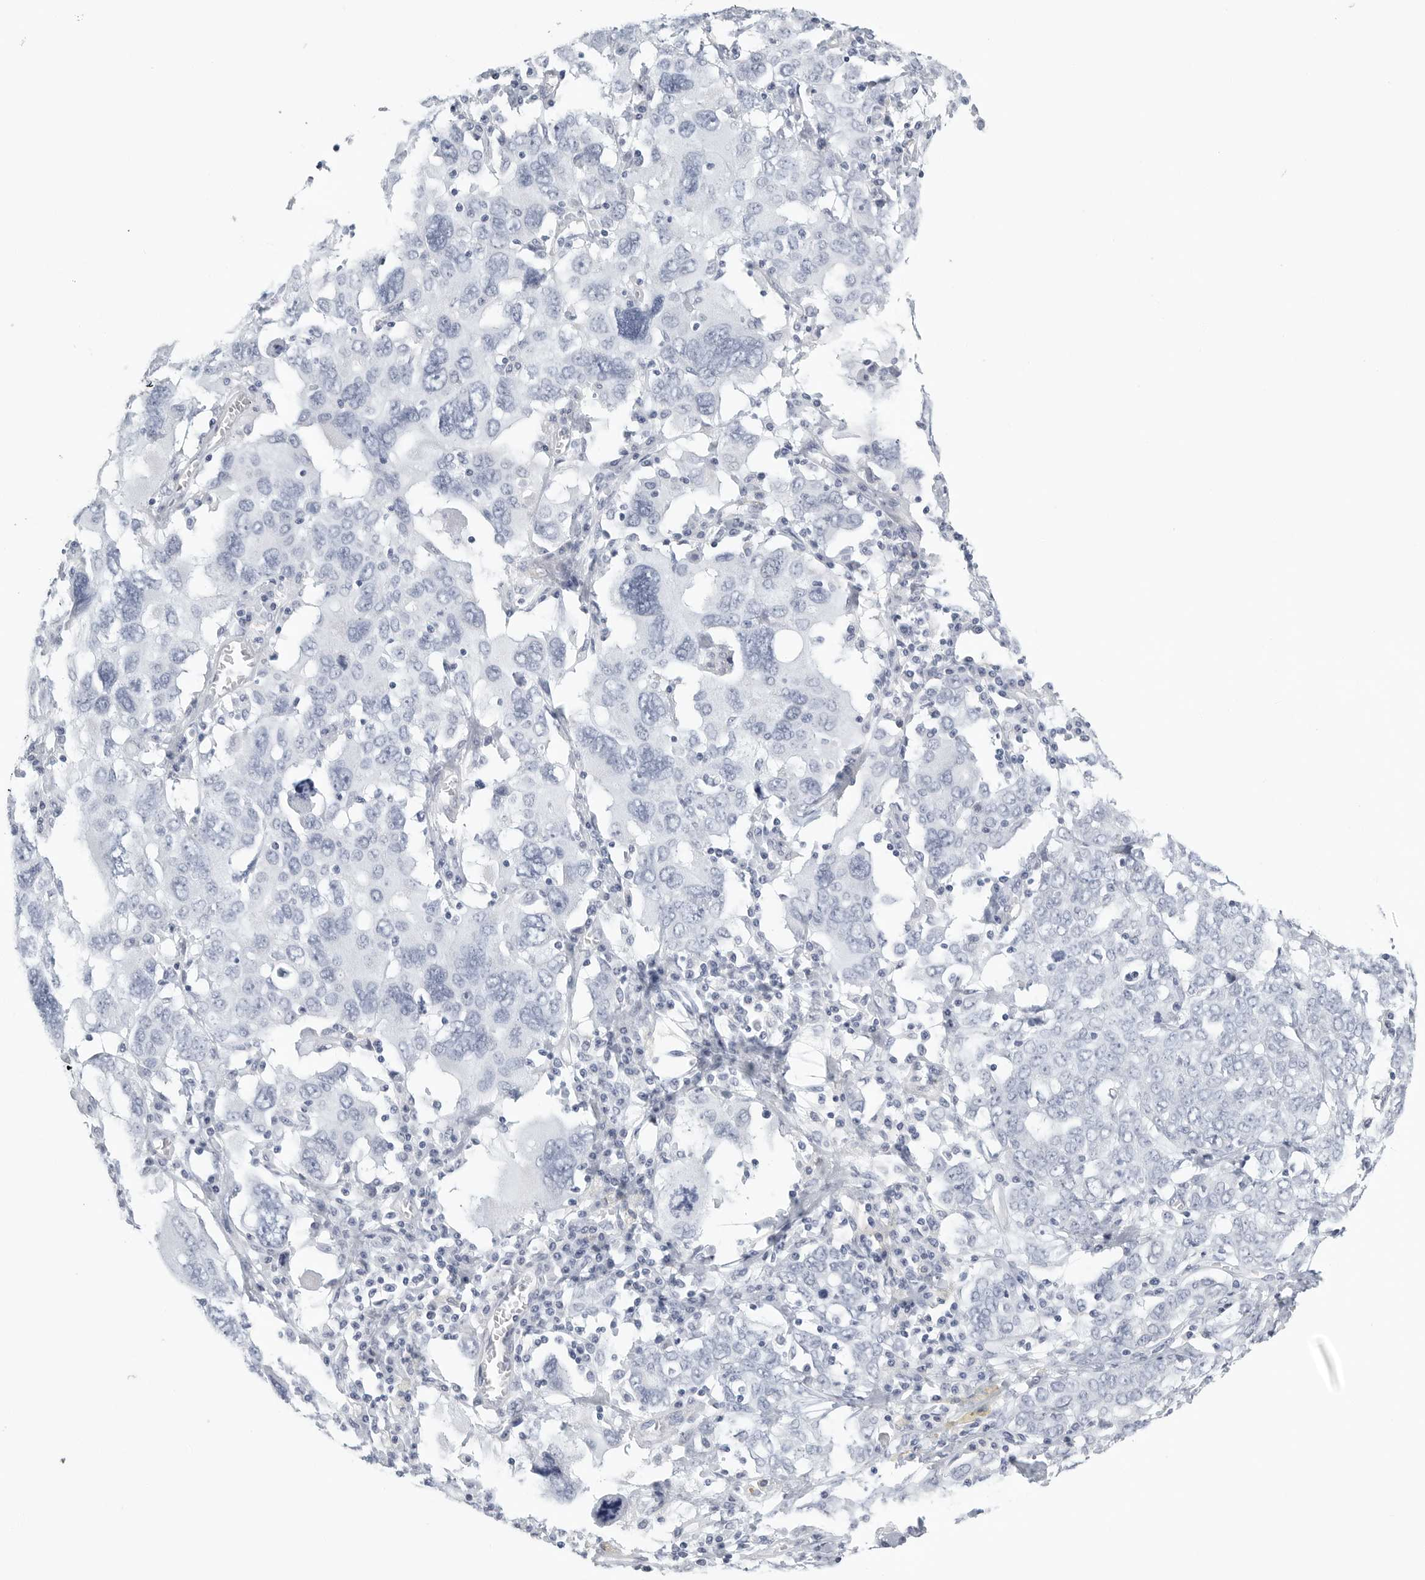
{"staining": {"intensity": "negative", "quantity": "none", "location": "none"}, "tissue": "ovarian cancer", "cell_type": "Tumor cells", "image_type": "cancer", "snomed": [{"axis": "morphology", "description": "Carcinoma, endometroid"}, {"axis": "topography", "description": "Ovary"}], "caption": "A micrograph of human endometroid carcinoma (ovarian) is negative for staining in tumor cells.", "gene": "TNR", "patient": {"sex": "female", "age": 62}}